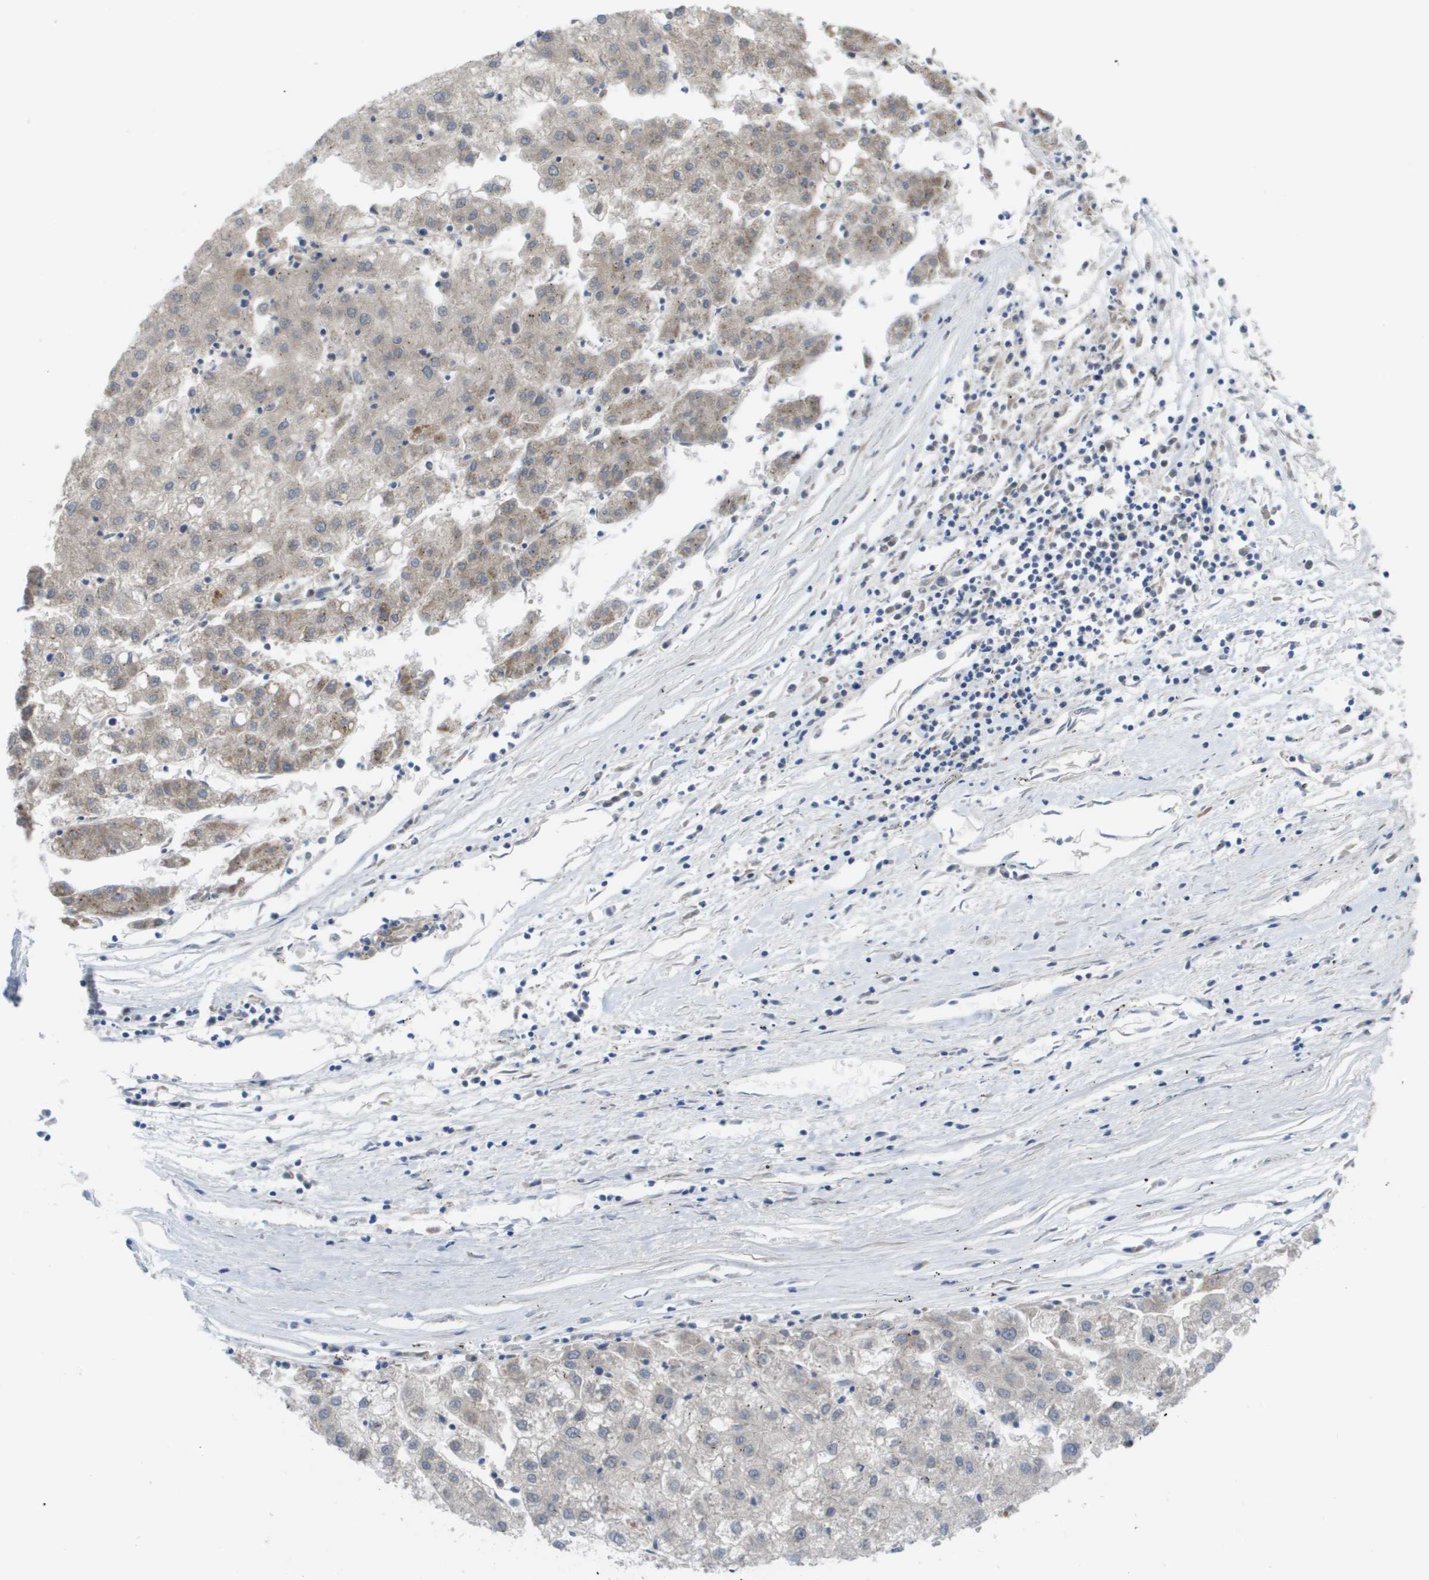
{"staining": {"intensity": "weak", "quantity": "<25%", "location": "cytoplasmic/membranous"}, "tissue": "liver cancer", "cell_type": "Tumor cells", "image_type": "cancer", "snomed": [{"axis": "morphology", "description": "Carcinoma, Hepatocellular, NOS"}, {"axis": "topography", "description": "Liver"}], "caption": "Protein analysis of liver hepatocellular carcinoma reveals no significant expression in tumor cells. (Immunohistochemistry, brightfield microscopy, high magnification).", "gene": "CTPS2", "patient": {"sex": "male", "age": 72}}